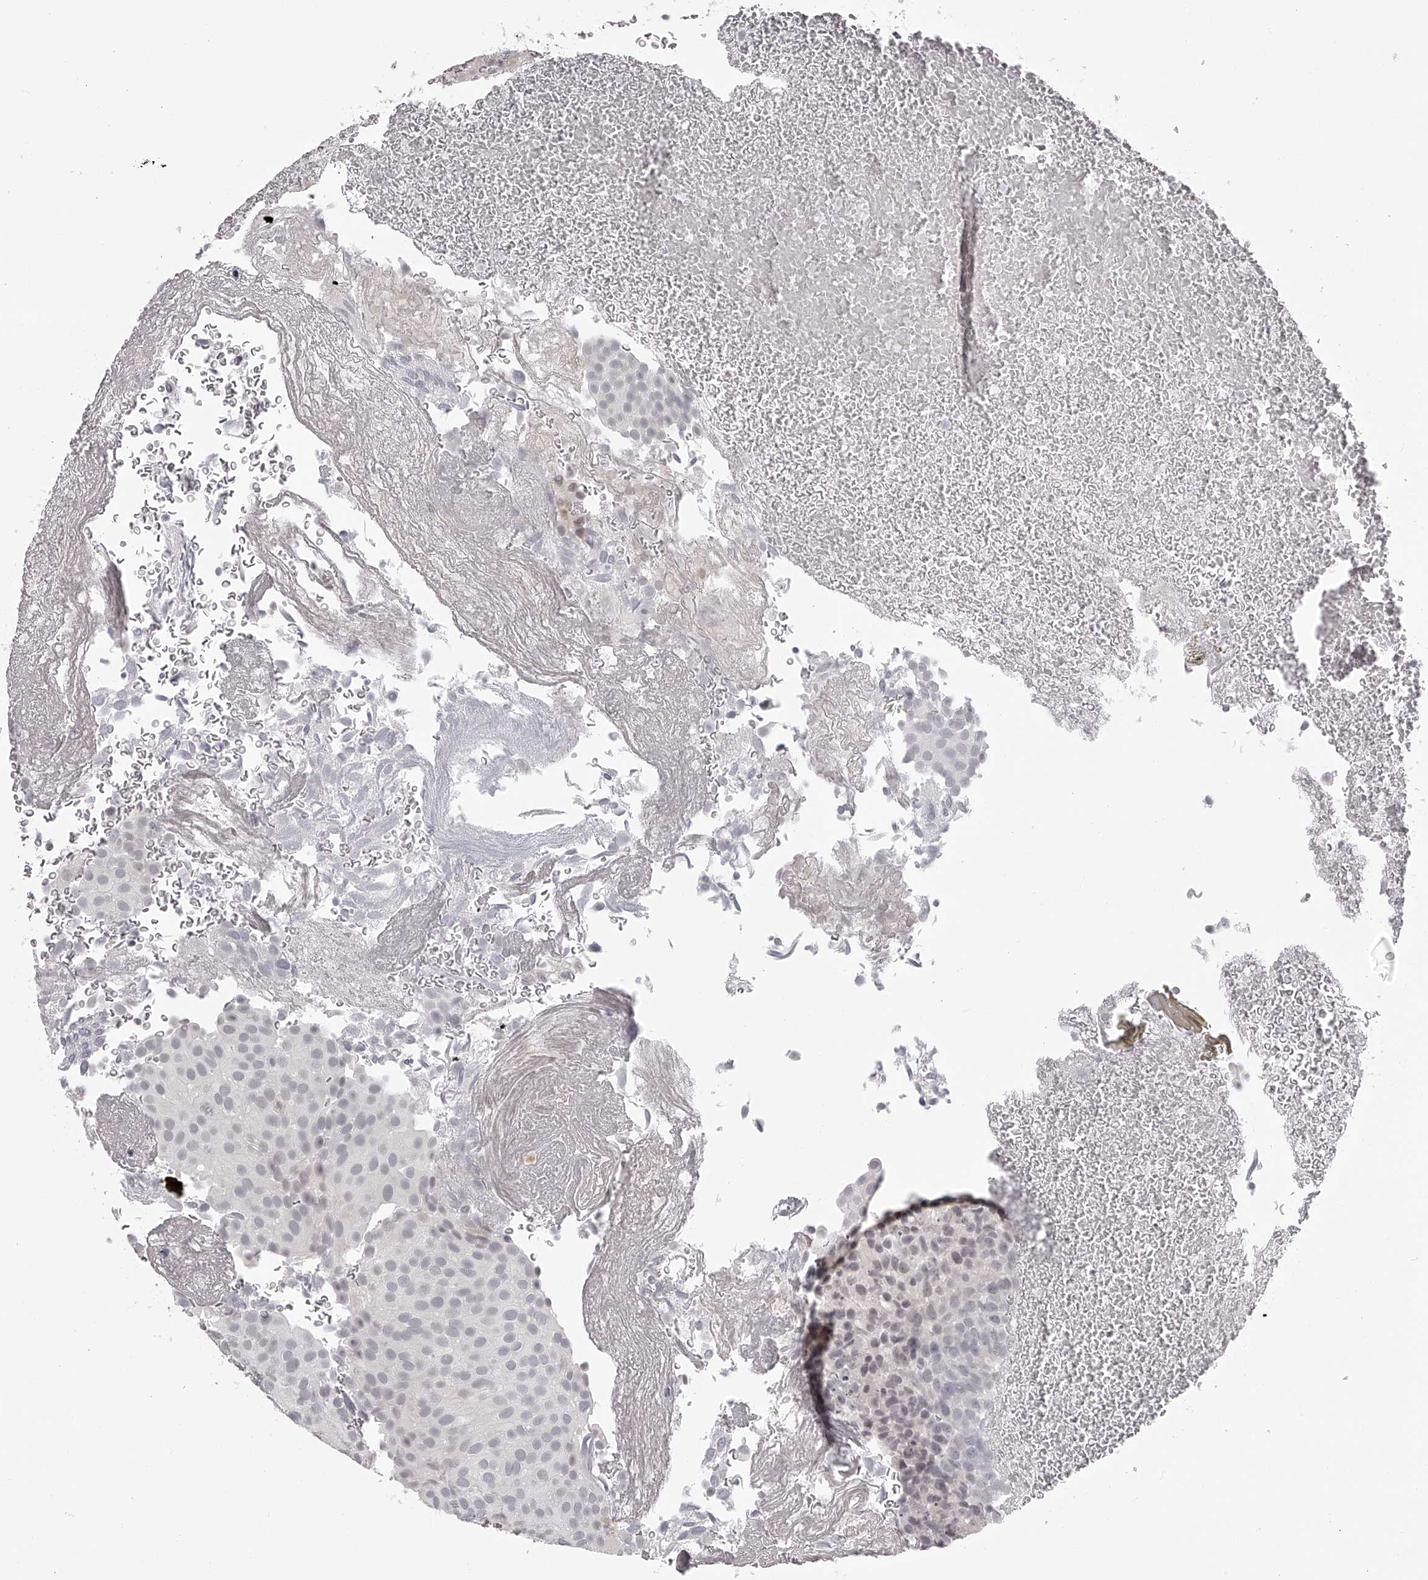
{"staining": {"intensity": "negative", "quantity": "none", "location": "none"}, "tissue": "urothelial cancer", "cell_type": "Tumor cells", "image_type": "cancer", "snomed": [{"axis": "morphology", "description": "Urothelial carcinoma, Low grade"}, {"axis": "topography", "description": "Urinary bladder"}], "caption": "The photomicrograph exhibits no staining of tumor cells in low-grade urothelial carcinoma.", "gene": "RNF220", "patient": {"sex": "male", "age": 78}}